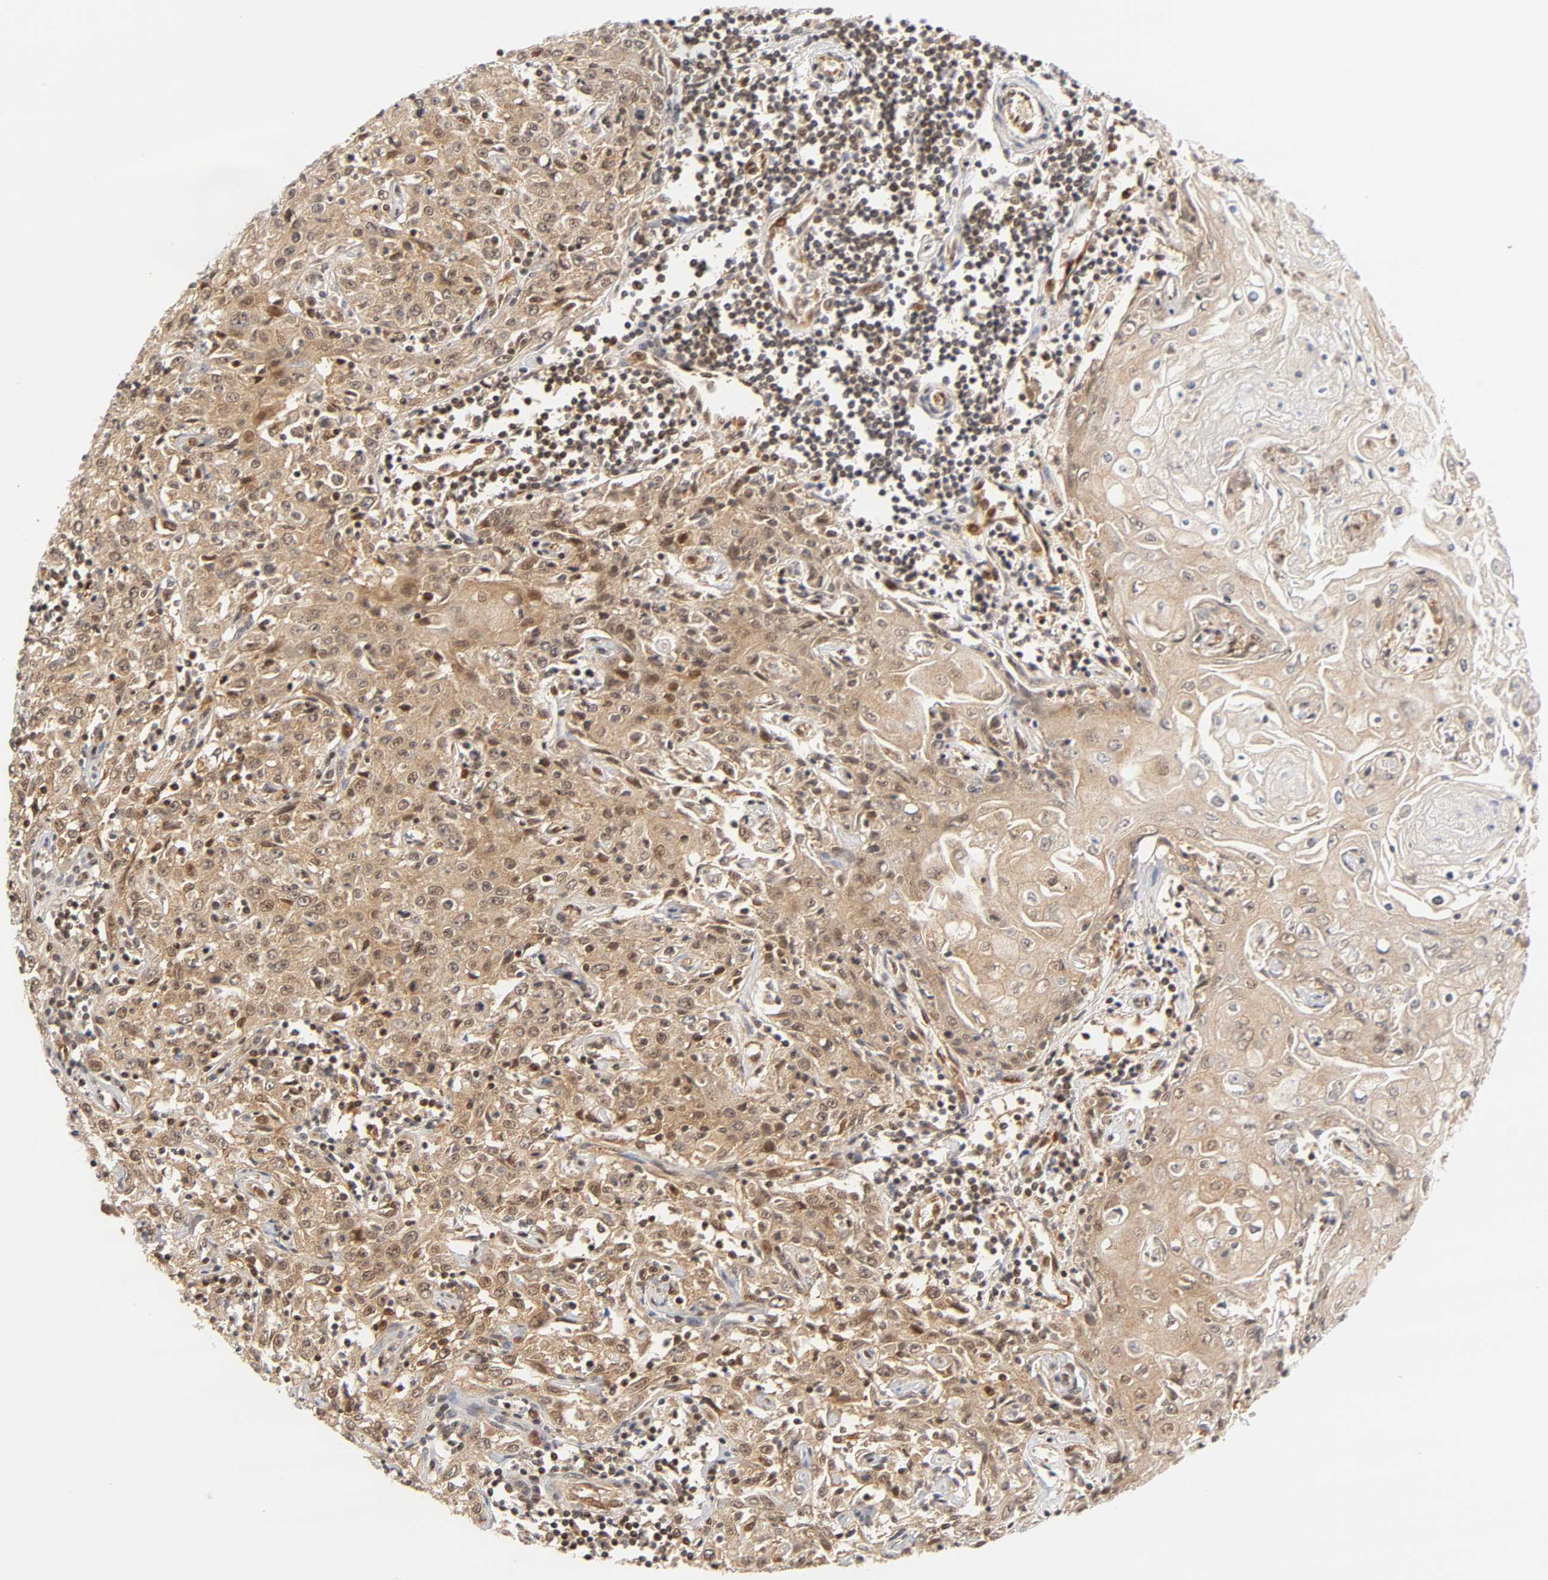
{"staining": {"intensity": "weak", "quantity": ">75%", "location": "cytoplasmic/membranous,nuclear"}, "tissue": "head and neck cancer", "cell_type": "Tumor cells", "image_type": "cancer", "snomed": [{"axis": "morphology", "description": "Squamous cell carcinoma, NOS"}, {"axis": "topography", "description": "Oral tissue"}, {"axis": "topography", "description": "Head-Neck"}], "caption": "This photomicrograph reveals squamous cell carcinoma (head and neck) stained with immunohistochemistry to label a protein in brown. The cytoplasmic/membranous and nuclear of tumor cells show weak positivity for the protein. Nuclei are counter-stained blue.", "gene": "CDC37", "patient": {"sex": "female", "age": 76}}